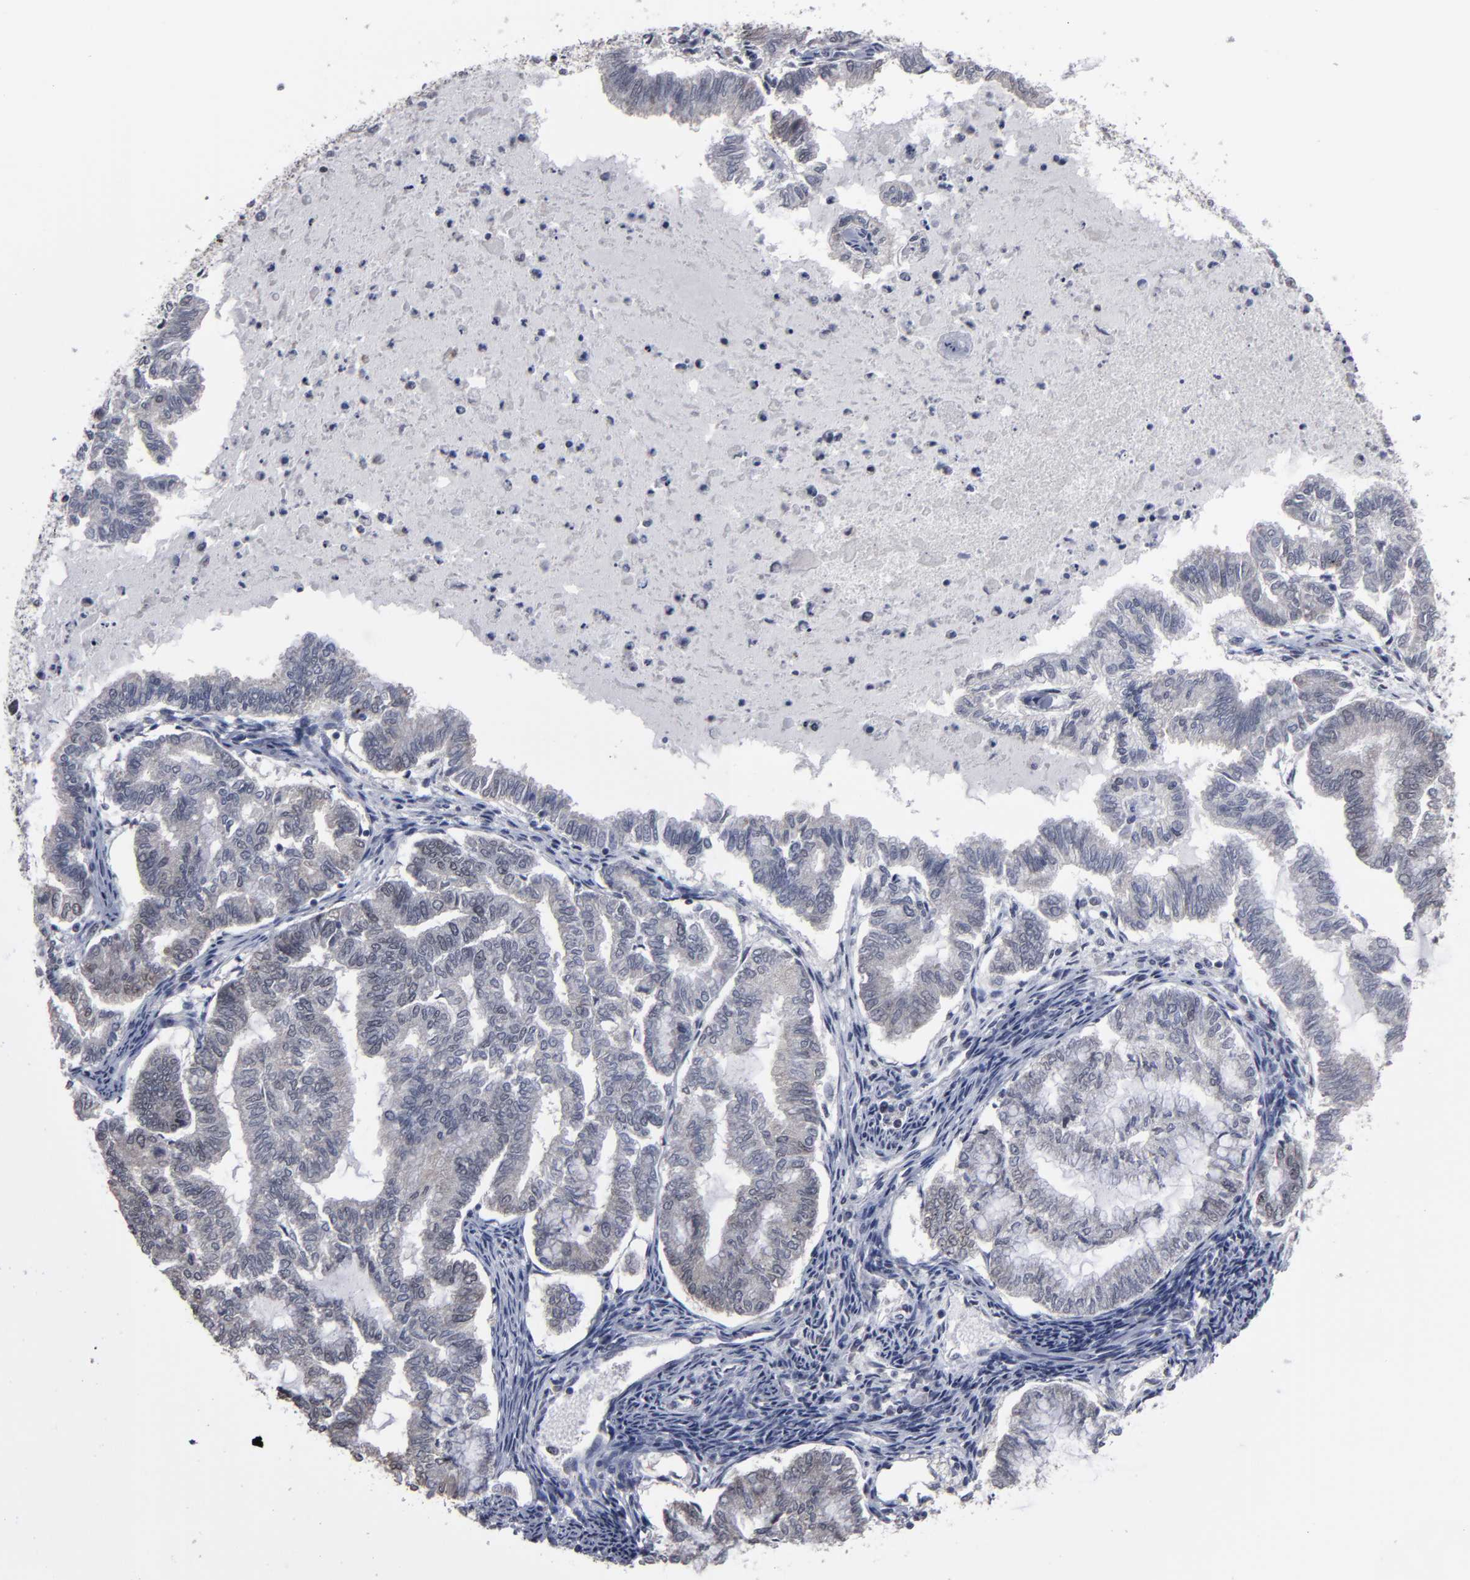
{"staining": {"intensity": "weak", "quantity": "<25%", "location": "cytoplasmic/membranous"}, "tissue": "endometrial cancer", "cell_type": "Tumor cells", "image_type": "cancer", "snomed": [{"axis": "morphology", "description": "Adenocarcinoma, NOS"}, {"axis": "topography", "description": "Endometrium"}], "caption": "This micrograph is of endometrial cancer (adenocarcinoma) stained with immunohistochemistry to label a protein in brown with the nuclei are counter-stained blue. There is no staining in tumor cells.", "gene": "SSRP1", "patient": {"sex": "female", "age": 79}}